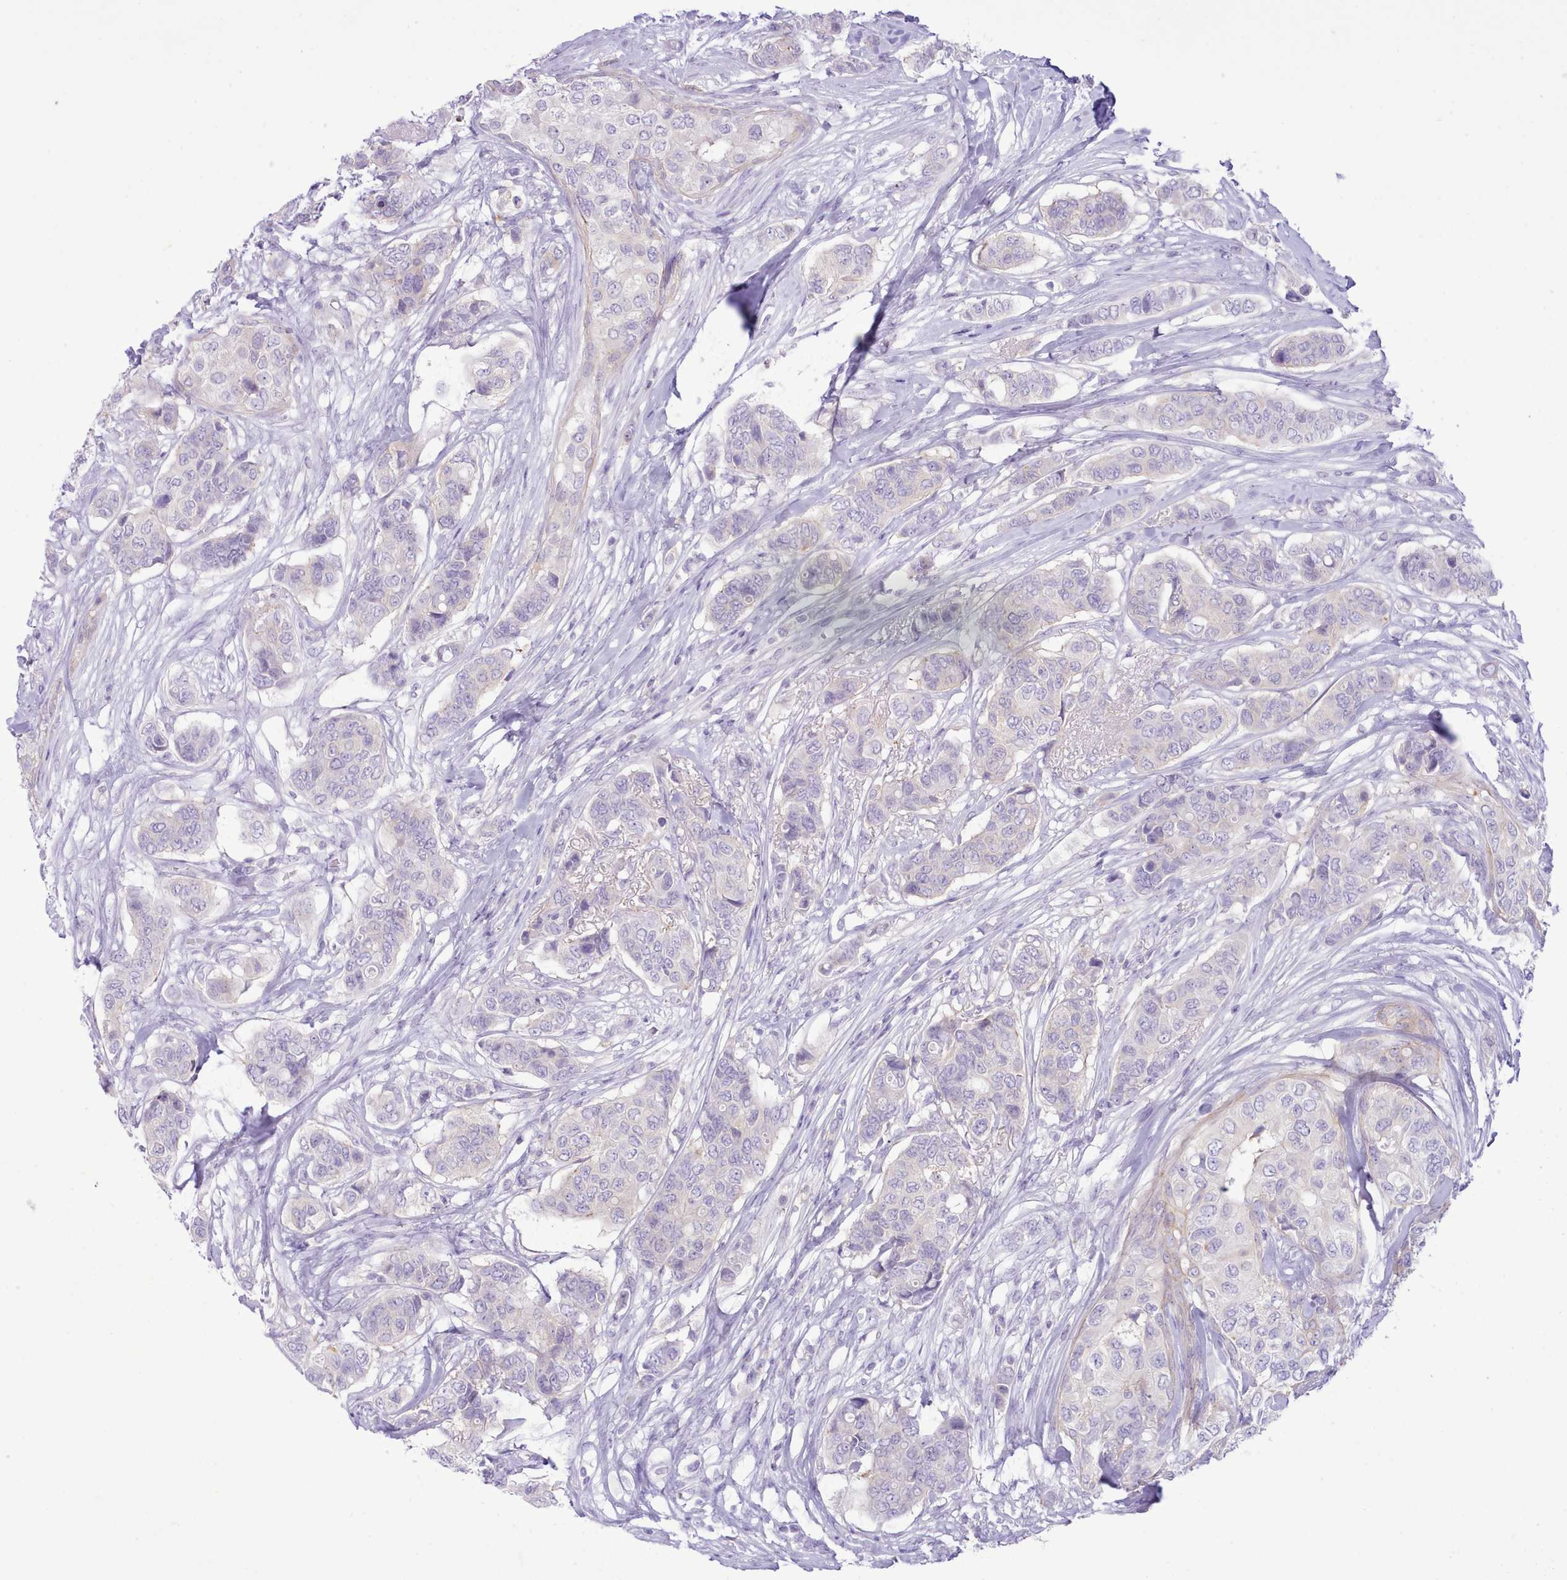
{"staining": {"intensity": "negative", "quantity": "none", "location": "none"}, "tissue": "breast cancer", "cell_type": "Tumor cells", "image_type": "cancer", "snomed": [{"axis": "morphology", "description": "Lobular carcinoma"}, {"axis": "topography", "description": "Breast"}], "caption": "Breast lobular carcinoma stained for a protein using immunohistochemistry exhibits no staining tumor cells.", "gene": "MDFI", "patient": {"sex": "female", "age": 51}}